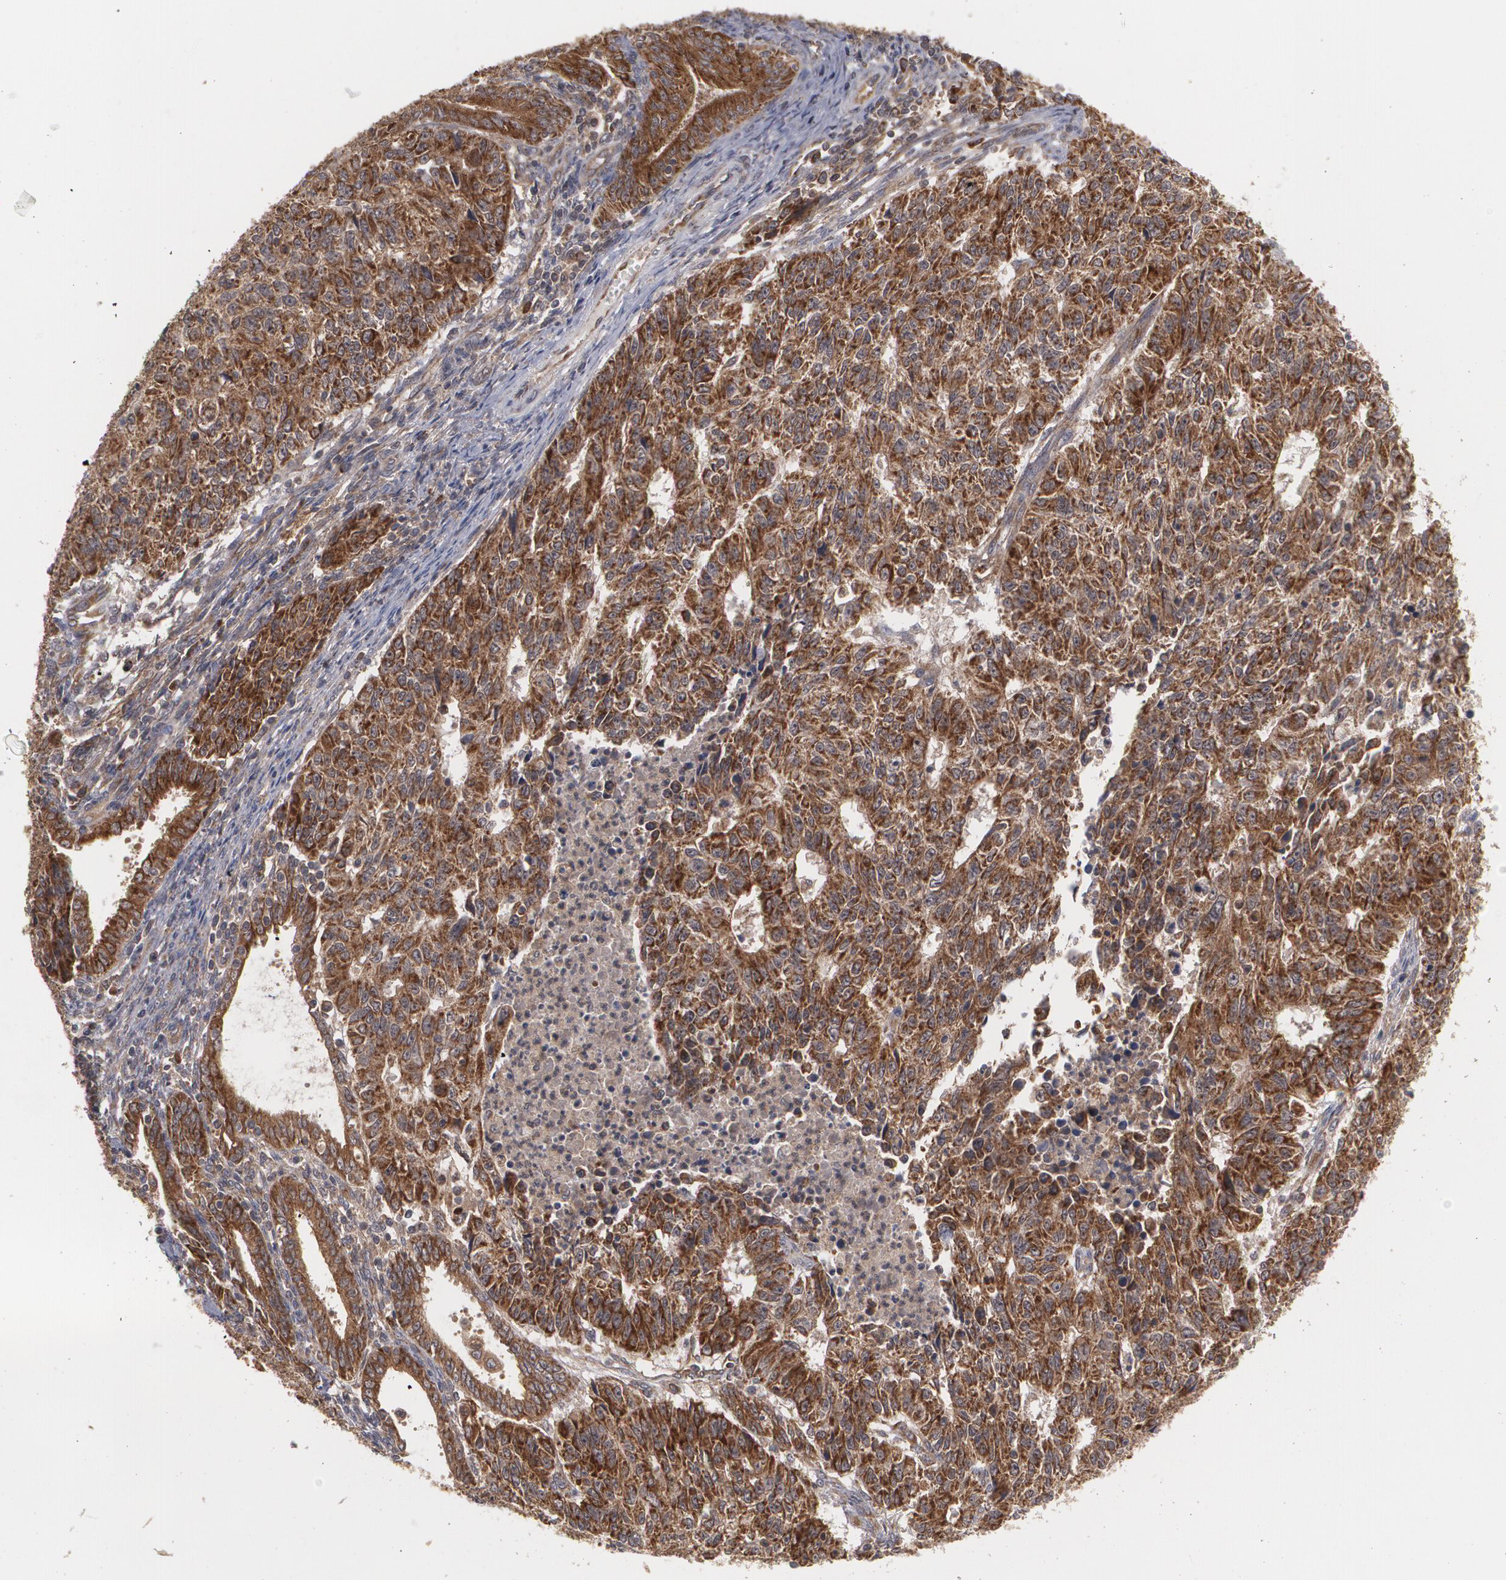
{"staining": {"intensity": "strong", "quantity": ">75%", "location": "cytoplasmic/membranous"}, "tissue": "endometrial cancer", "cell_type": "Tumor cells", "image_type": "cancer", "snomed": [{"axis": "morphology", "description": "Adenocarcinoma, NOS"}, {"axis": "topography", "description": "Endometrium"}], "caption": "Human endometrial cancer stained for a protein (brown) displays strong cytoplasmic/membranous positive positivity in about >75% of tumor cells.", "gene": "BMP6", "patient": {"sex": "female", "age": 42}}